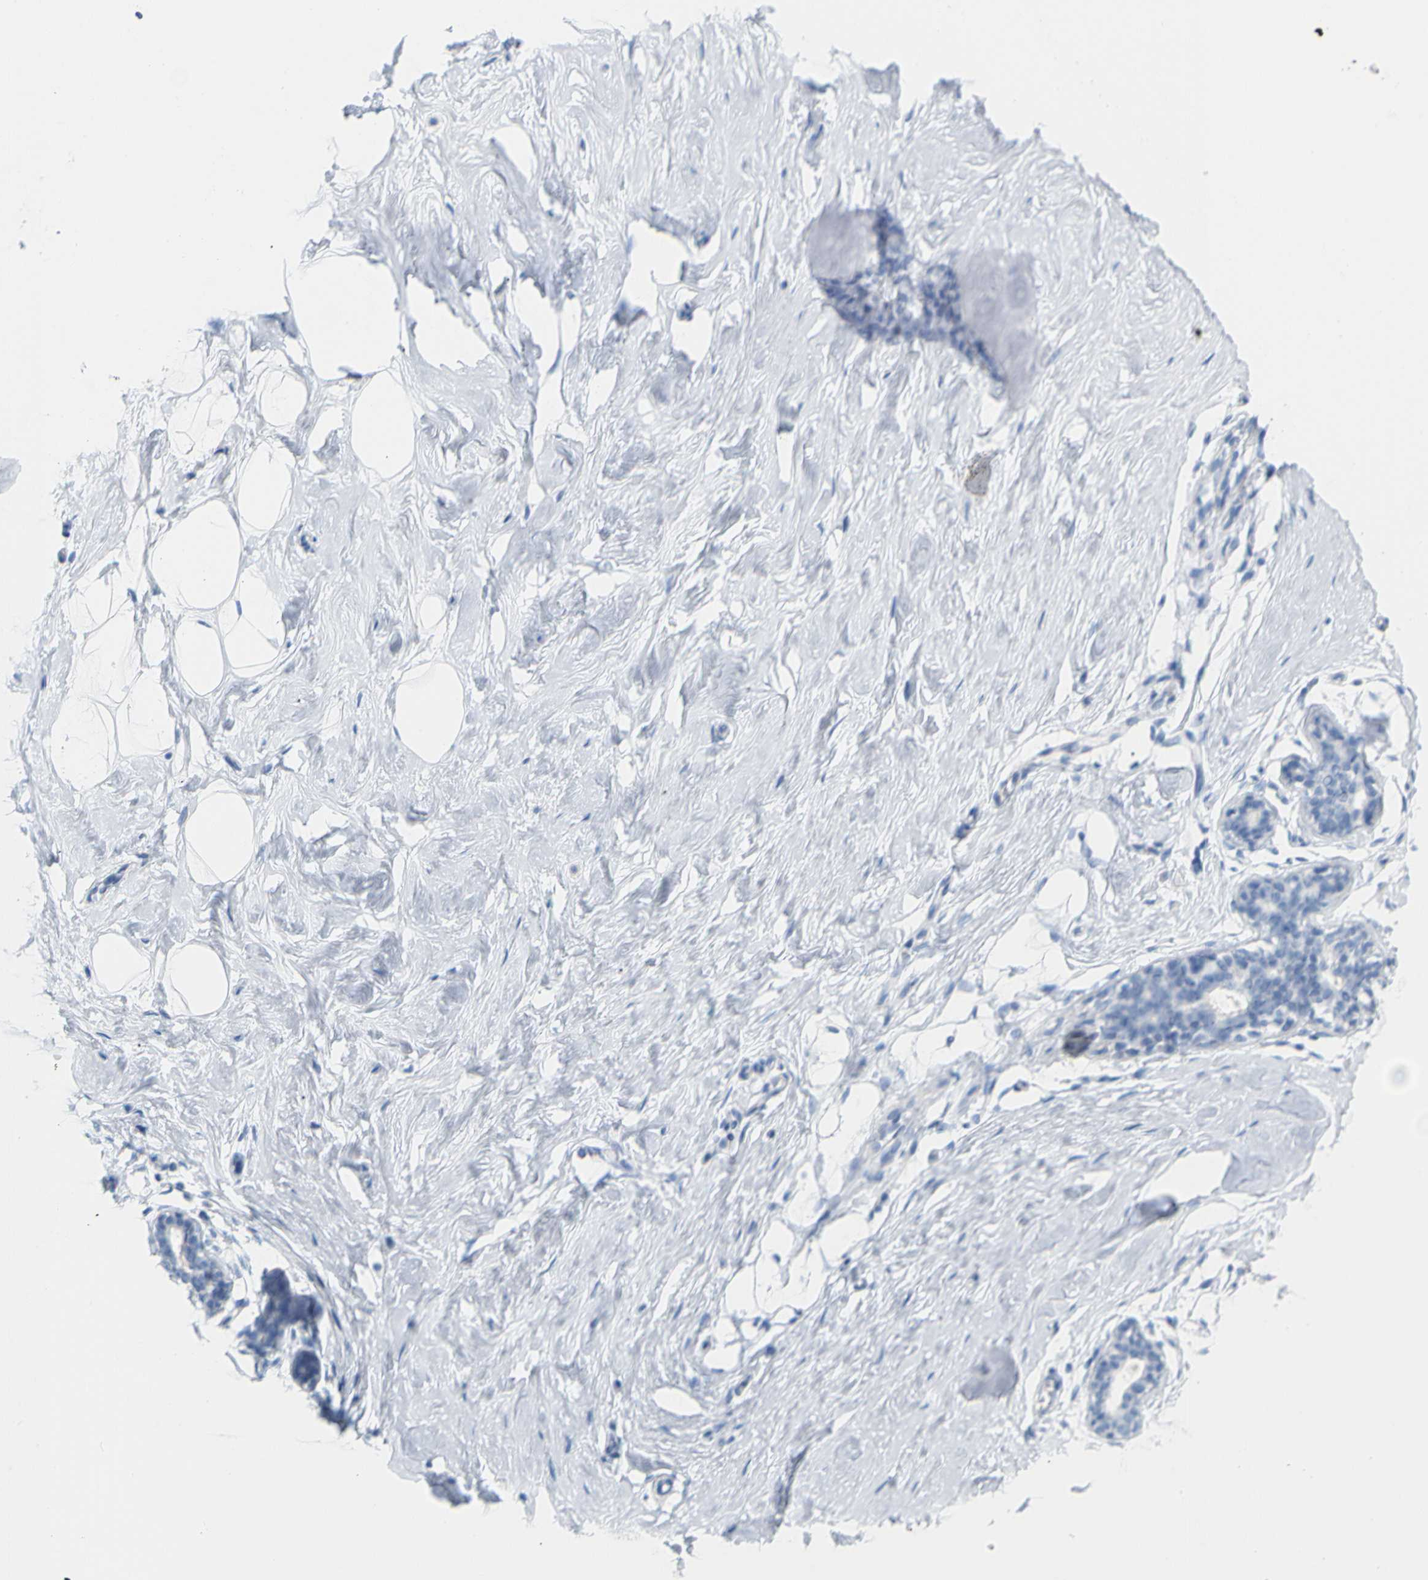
{"staining": {"intensity": "negative", "quantity": "none", "location": "none"}, "tissue": "breast", "cell_type": "Adipocytes", "image_type": "normal", "snomed": [{"axis": "morphology", "description": "Normal tissue, NOS"}, {"axis": "topography", "description": "Breast"}], "caption": "Immunohistochemistry photomicrograph of normal breast stained for a protein (brown), which reveals no positivity in adipocytes. Nuclei are stained in blue.", "gene": "OPN1SW", "patient": {"sex": "female", "age": 23}}